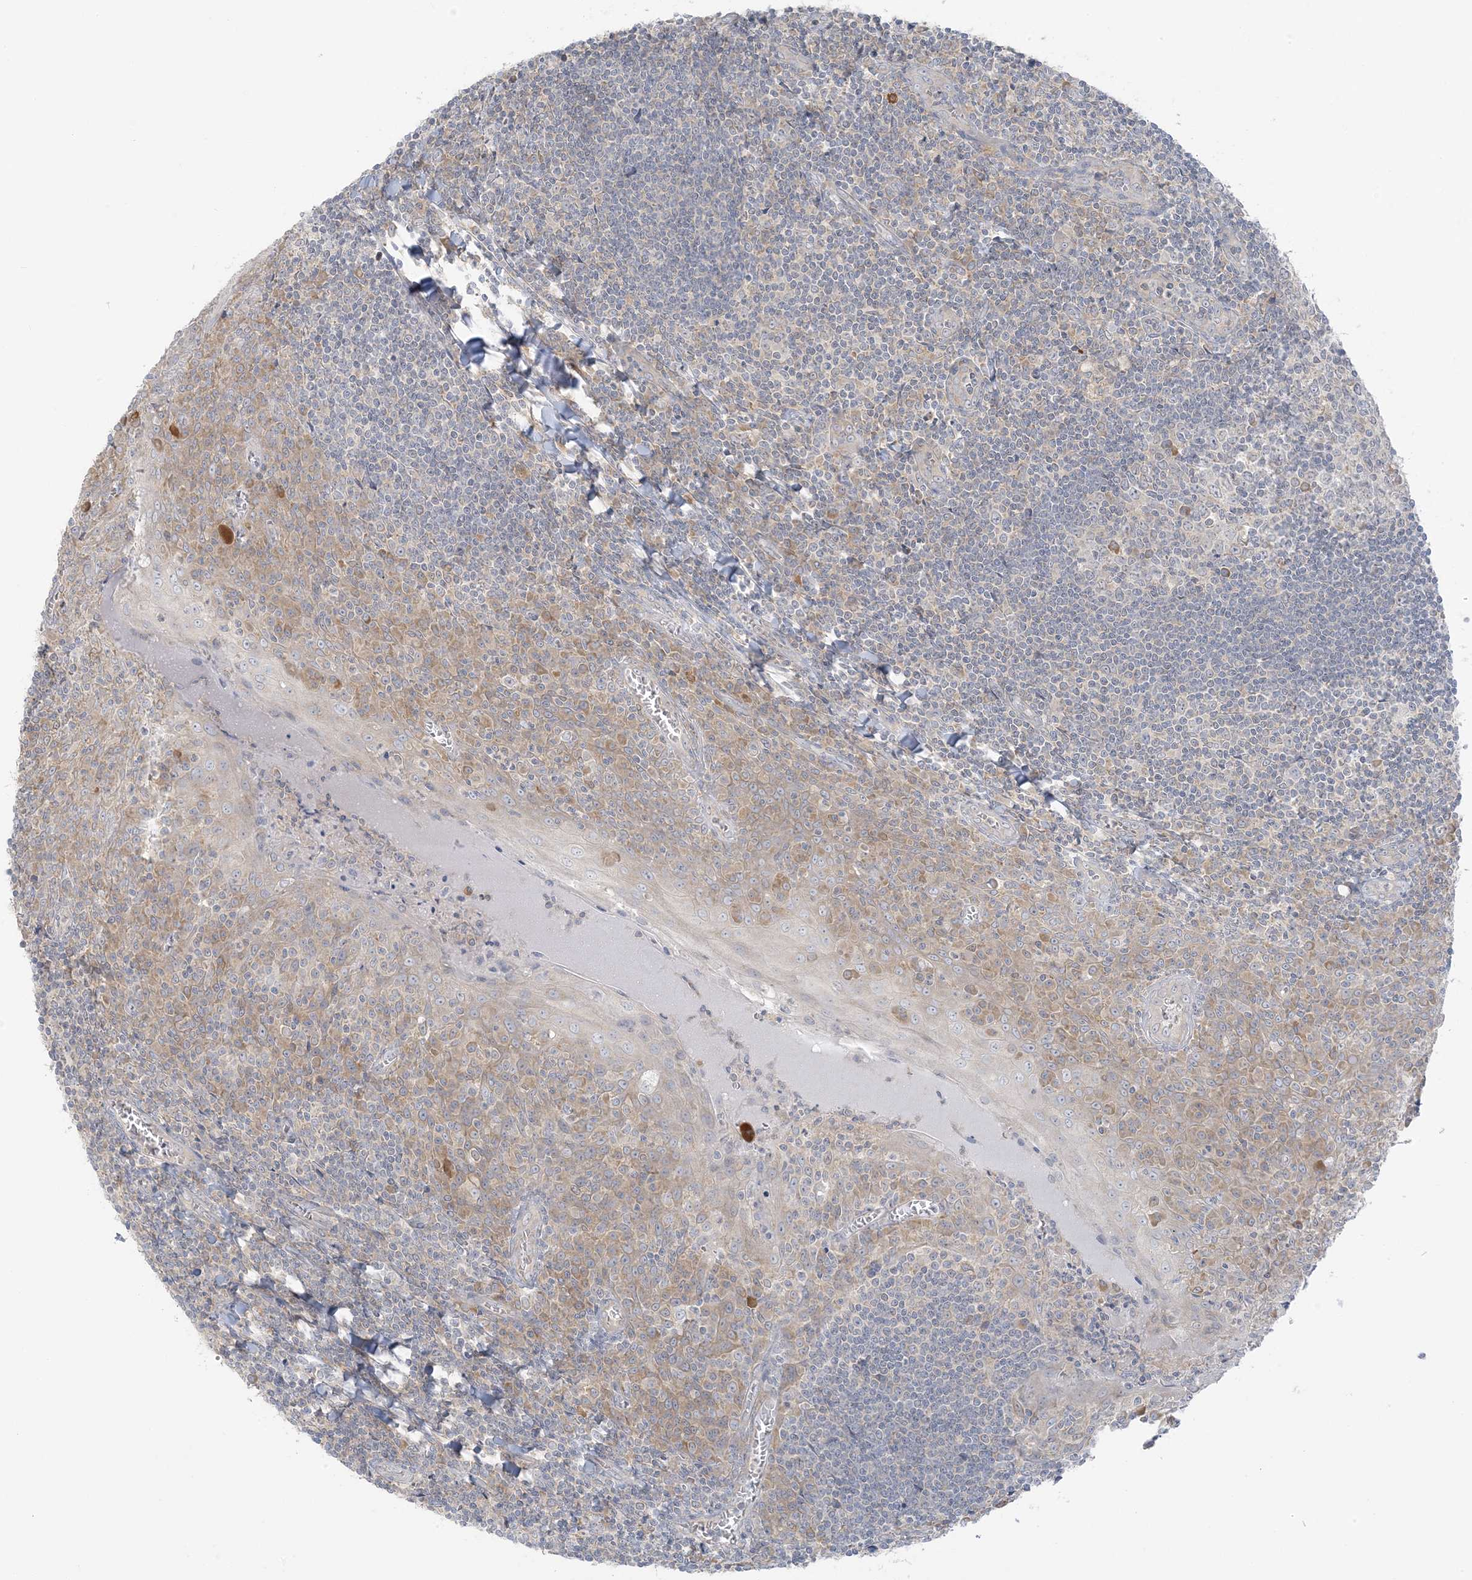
{"staining": {"intensity": "weak", "quantity": "<25%", "location": "cytoplasmic/membranous"}, "tissue": "tonsil", "cell_type": "Germinal center cells", "image_type": "normal", "snomed": [{"axis": "morphology", "description": "Normal tissue, NOS"}, {"axis": "topography", "description": "Tonsil"}], "caption": "This is an immunohistochemistry (IHC) histopathology image of normal human tonsil. There is no expression in germinal center cells.", "gene": "EEFSEC", "patient": {"sex": "male", "age": 27}}